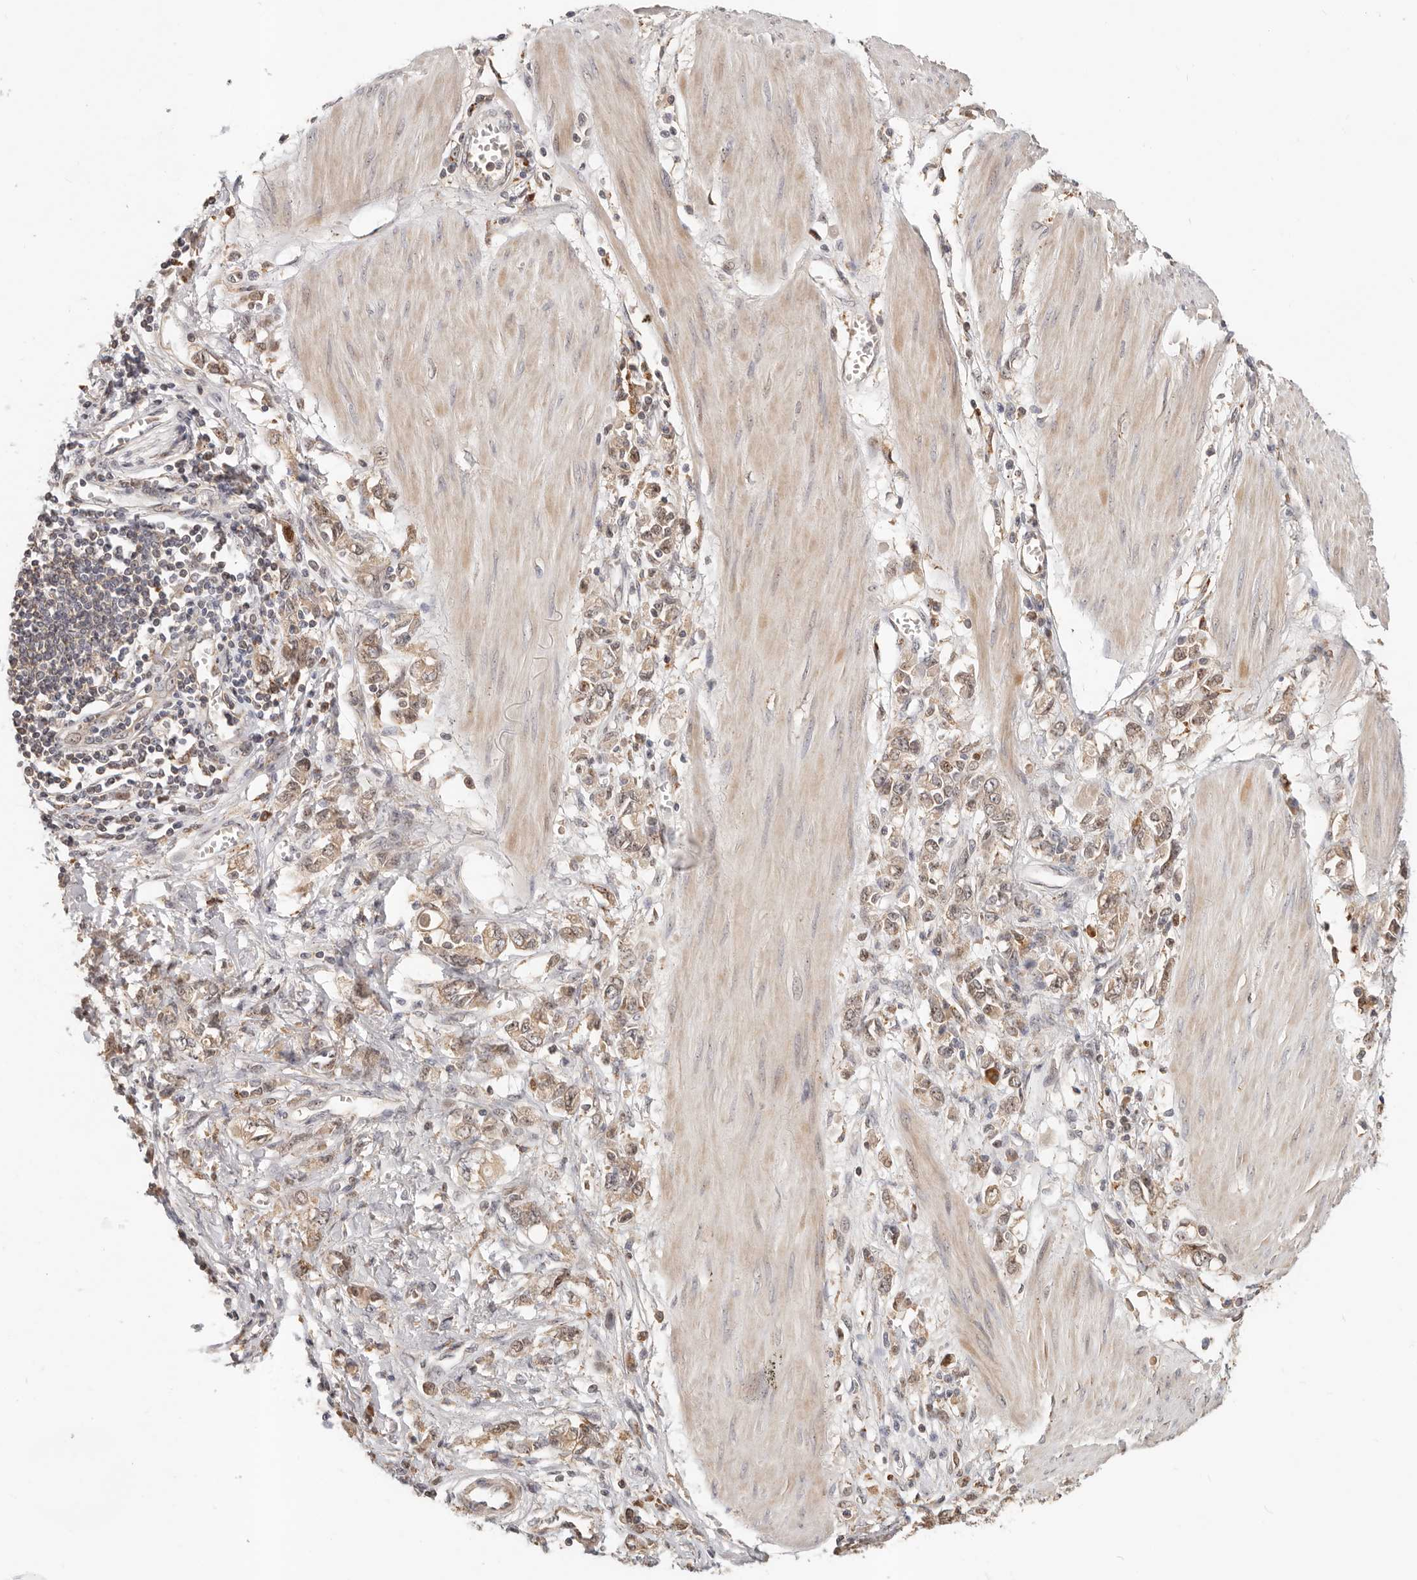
{"staining": {"intensity": "weak", "quantity": ">75%", "location": "cytoplasmic/membranous"}, "tissue": "stomach cancer", "cell_type": "Tumor cells", "image_type": "cancer", "snomed": [{"axis": "morphology", "description": "Adenocarcinoma, NOS"}, {"axis": "topography", "description": "Stomach"}], "caption": "There is low levels of weak cytoplasmic/membranous staining in tumor cells of stomach cancer, as demonstrated by immunohistochemical staining (brown color).", "gene": "ZRANB1", "patient": {"sex": "female", "age": 76}}